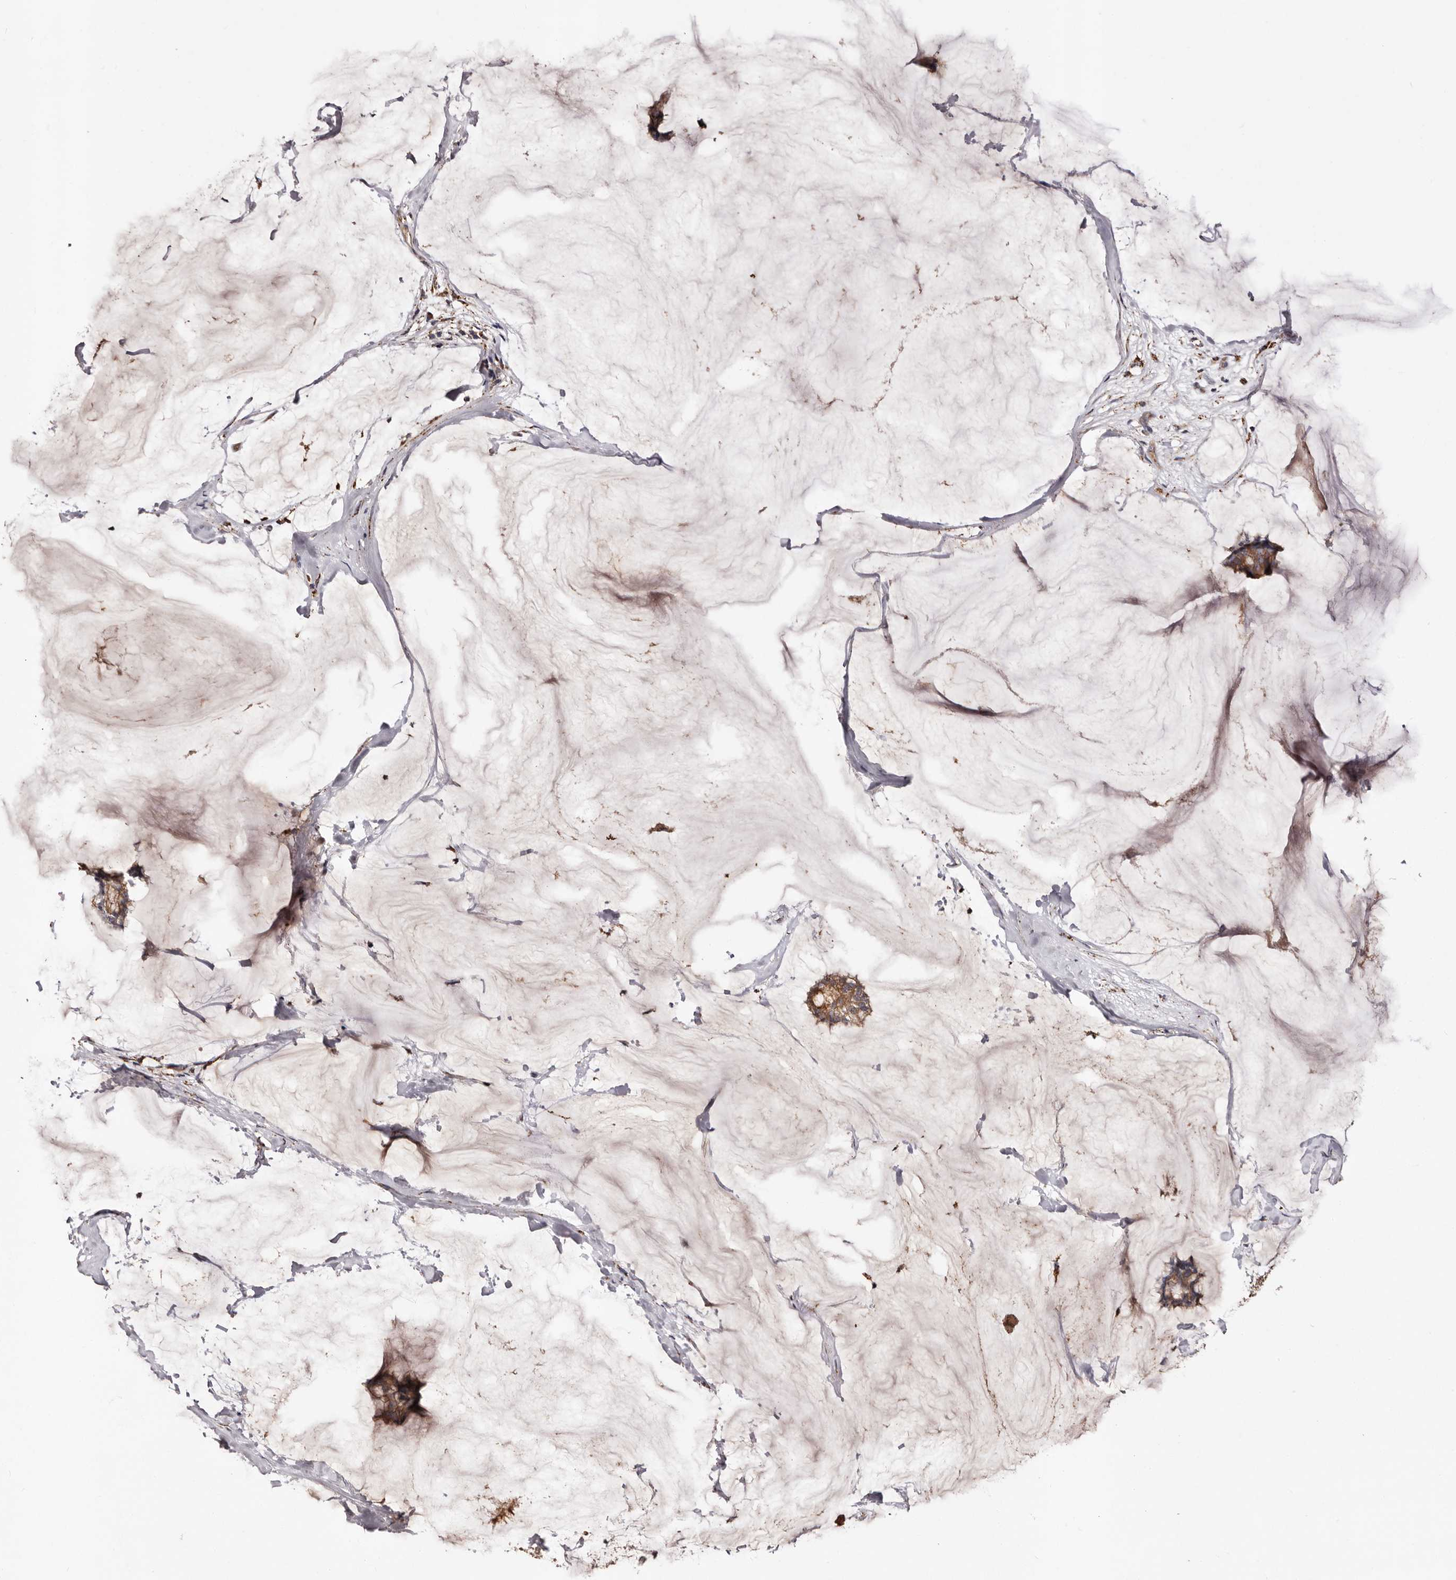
{"staining": {"intensity": "moderate", "quantity": ">75%", "location": "cytoplasmic/membranous"}, "tissue": "breast cancer", "cell_type": "Tumor cells", "image_type": "cancer", "snomed": [{"axis": "morphology", "description": "Duct carcinoma"}, {"axis": "topography", "description": "Breast"}], "caption": "A high-resolution histopathology image shows immunohistochemistry staining of breast cancer (infiltrating ductal carcinoma), which reveals moderate cytoplasmic/membranous positivity in approximately >75% of tumor cells.", "gene": "LUZP1", "patient": {"sex": "female", "age": 93}}